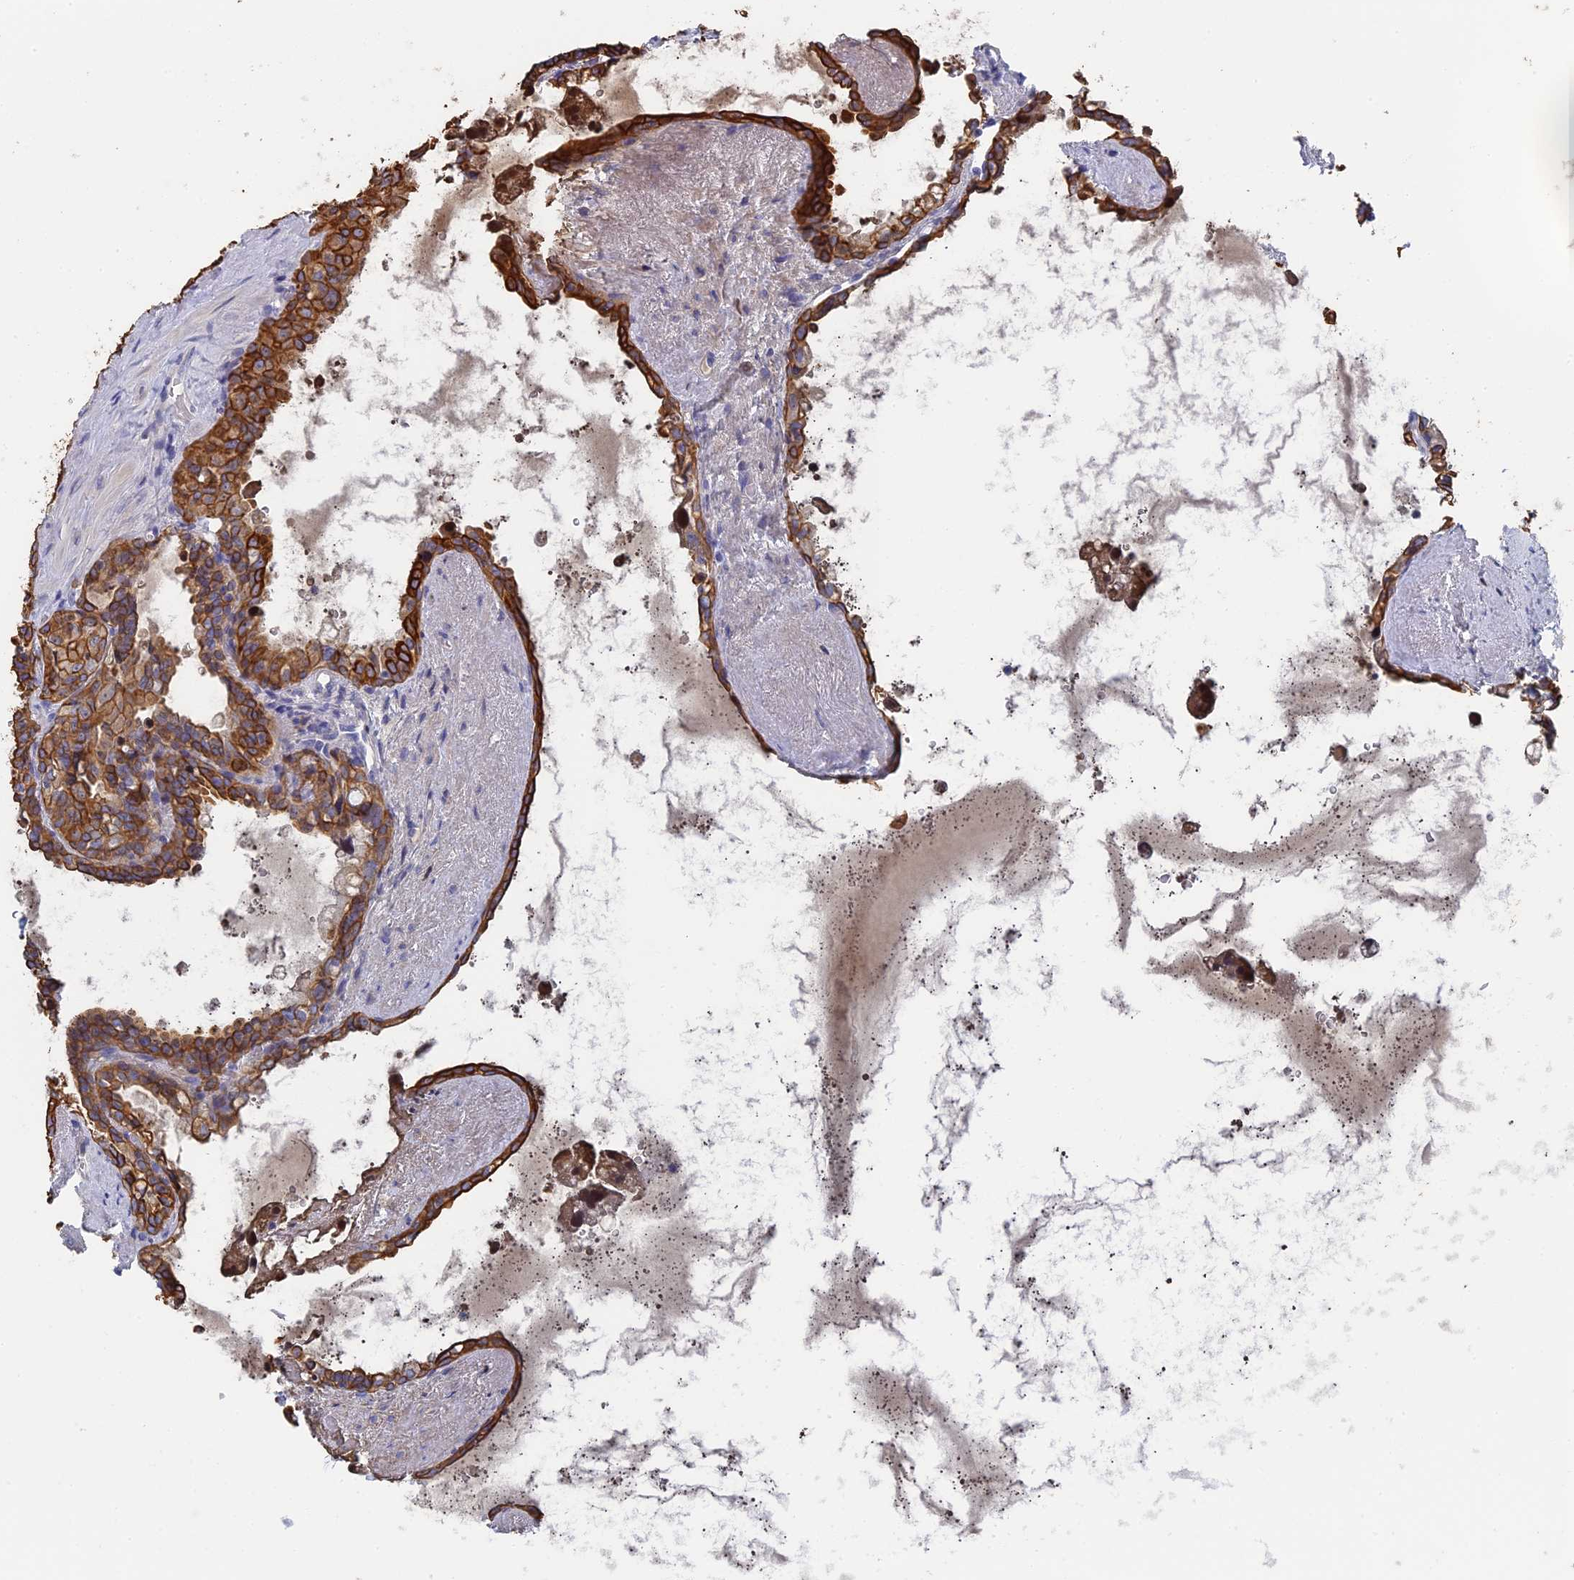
{"staining": {"intensity": "strong", "quantity": ">75%", "location": "cytoplasmic/membranous"}, "tissue": "seminal vesicle", "cell_type": "Glandular cells", "image_type": "normal", "snomed": [{"axis": "morphology", "description": "Normal tissue, NOS"}, {"axis": "topography", "description": "Seminal veicle"}], "caption": "IHC micrograph of normal human seminal vesicle stained for a protein (brown), which reveals high levels of strong cytoplasmic/membranous staining in approximately >75% of glandular cells.", "gene": "SRFBP1", "patient": {"sex": "male", "age": 68}}